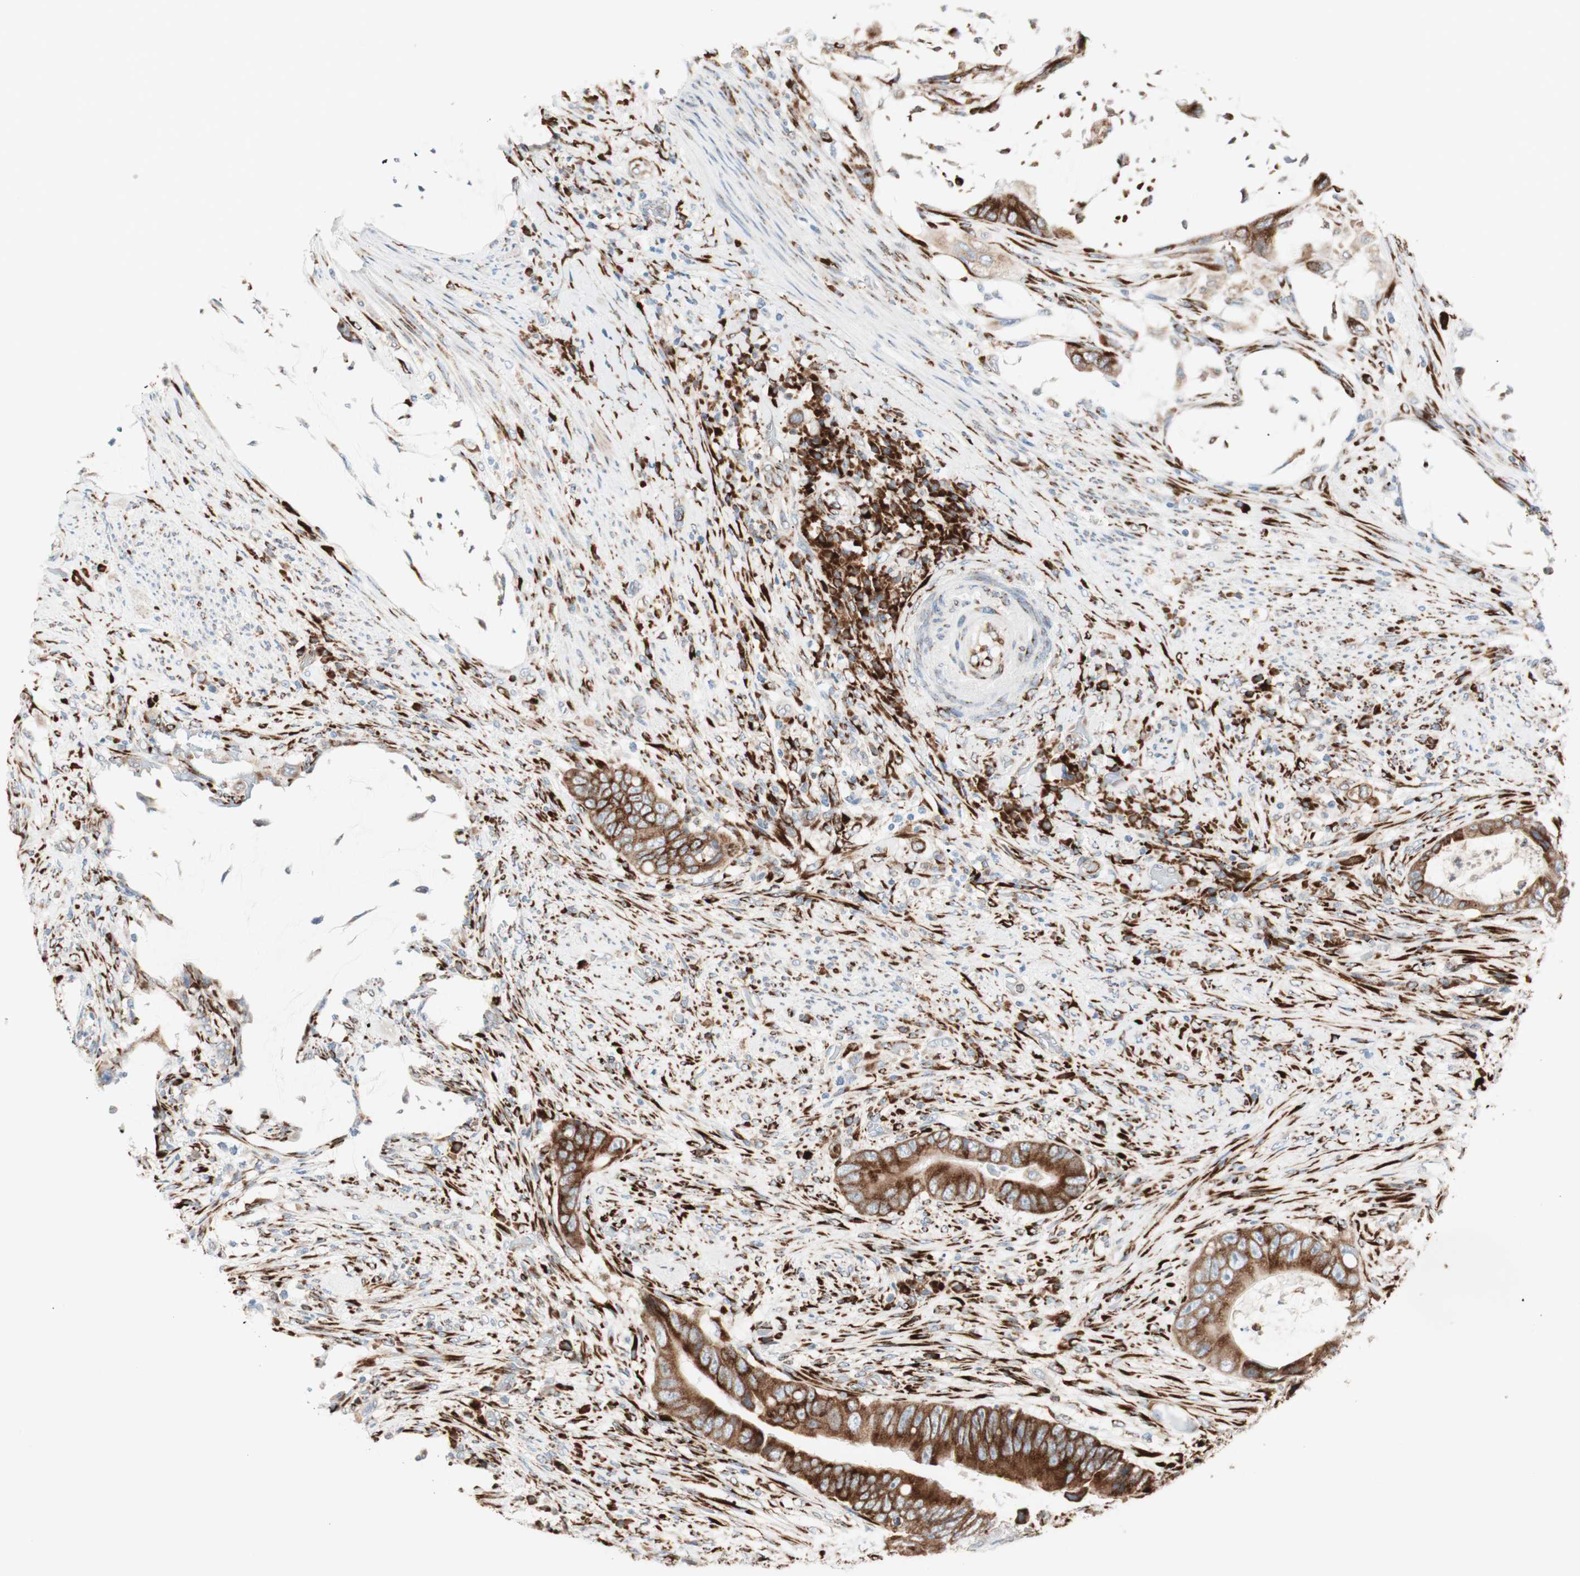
{"staining": {"intensity": "strong", "quantity": ">75%", "location": "cytoplasmic/membranous"}, "tissue": "colorectal cancer", "cell_type": "Tumor cells", "image_type": "cancer", "snomed": [{"axis": "morphology", "description": "Adenocarcinoma, NOS"}, {"axis": "topography", "description": "Rectum"}], "caption": "Protein expression analysis of colorectal adenocarcinoma shows strong cytoplasmic/membranous expression in approximately >75% of tumor cells. The staining was performed using DAB (3,3'-diaminobenzidine), with brown indicating positive protein expression. Nuclei are stained blue with hematoxylin.", "gene": "P4HTM", "patient": {"sex": "female", "age": 77}}